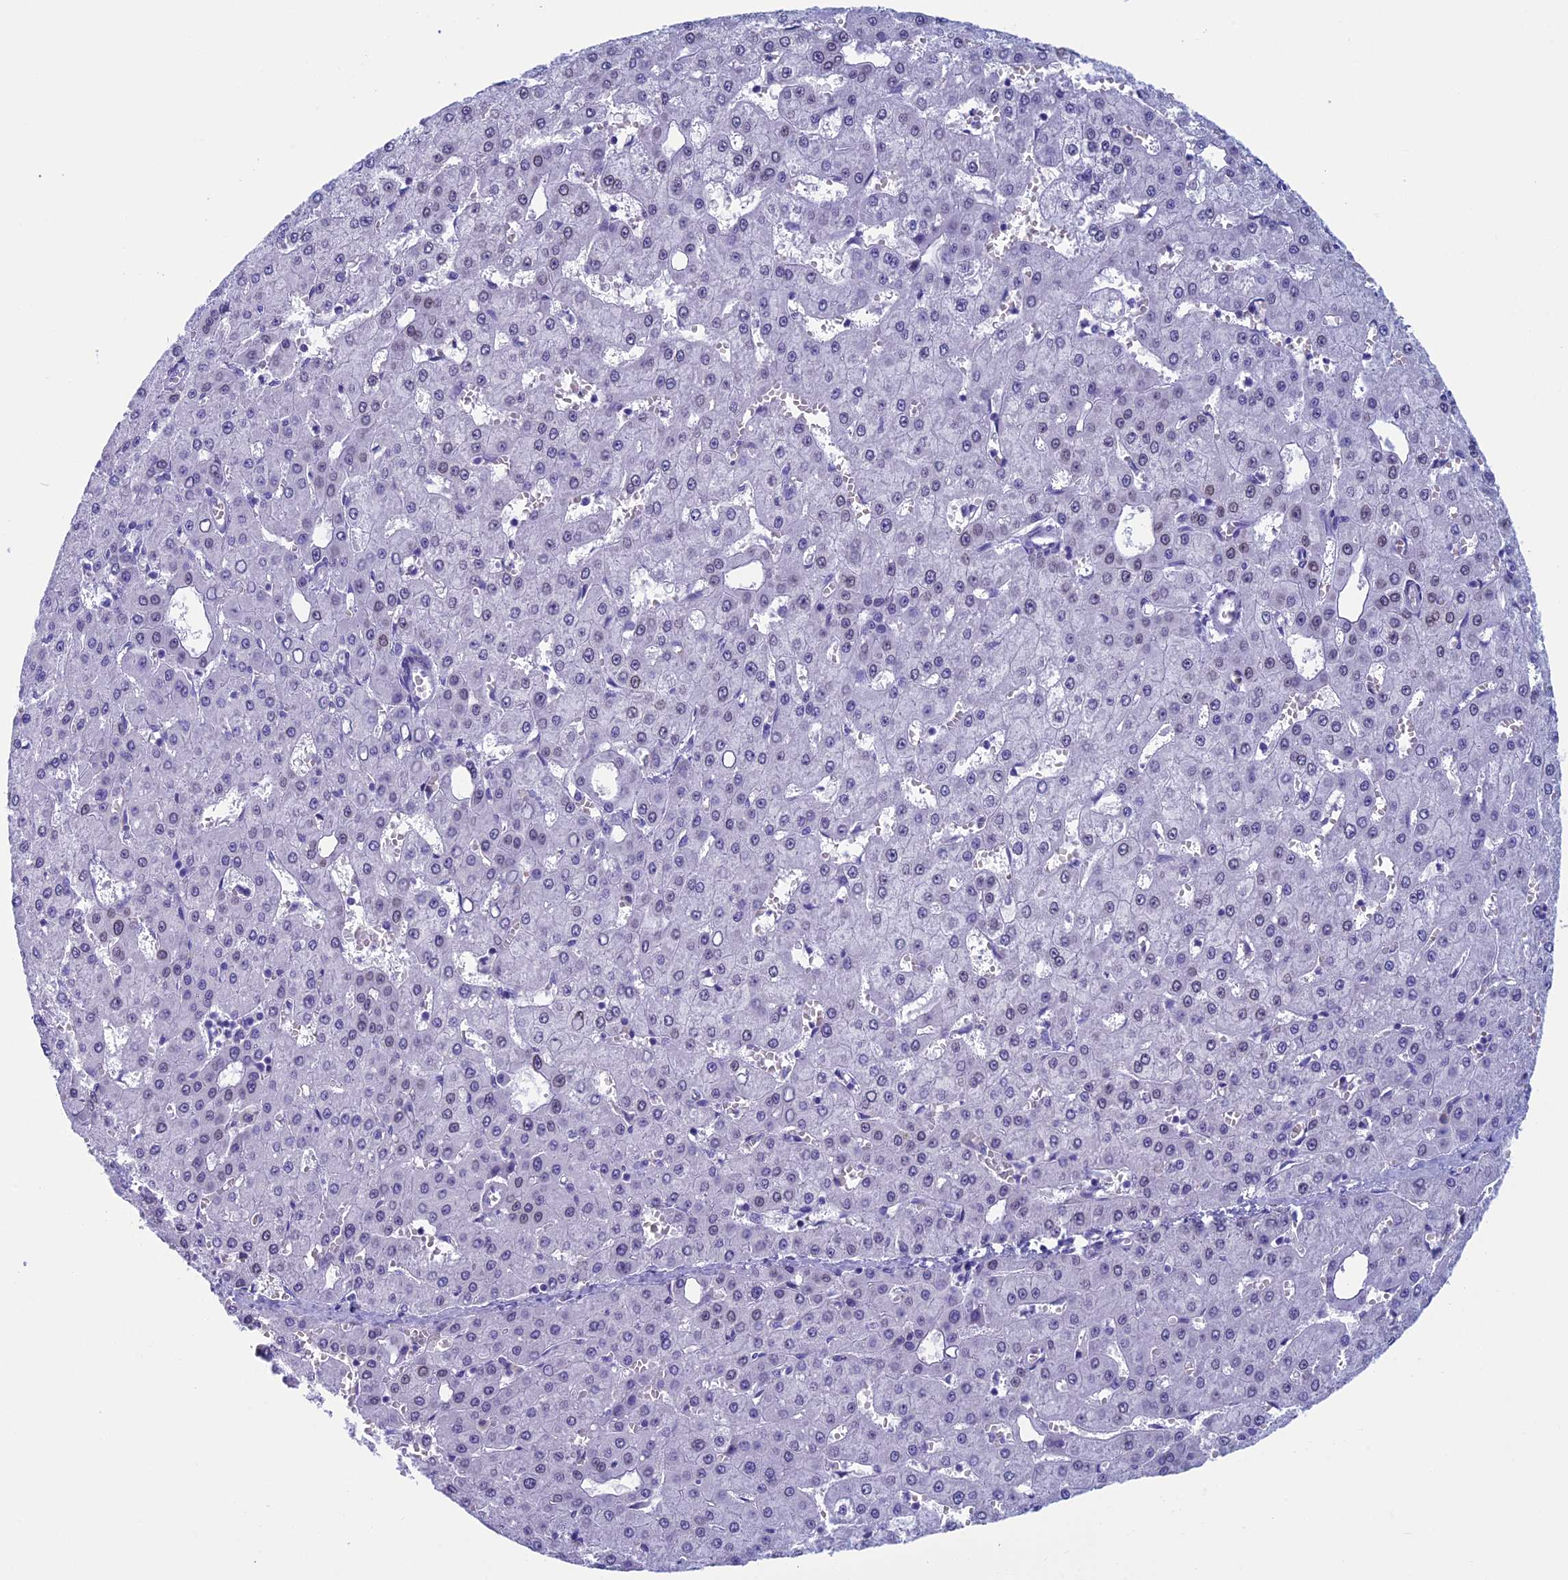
{"staining": {"intensity": "negative", "quantity": "none", "location": "none"}, "tissue": "liver cancer", "cell_type": "Tumor cells", "image_type": "cancer", "snomed": [{"axis": "morphology", "description": "Carcinoma, Hepatocellular, NOS"}, {"axis": "topography", "description": "Liver"}], "caption": "Immunohistochemical staining of human liver cancer (hepatocellular carcinoma) exhibits no significant expression in tumor cells.", "gene": "FAM169A", "patient": {"sex": "male", "age": 47}}